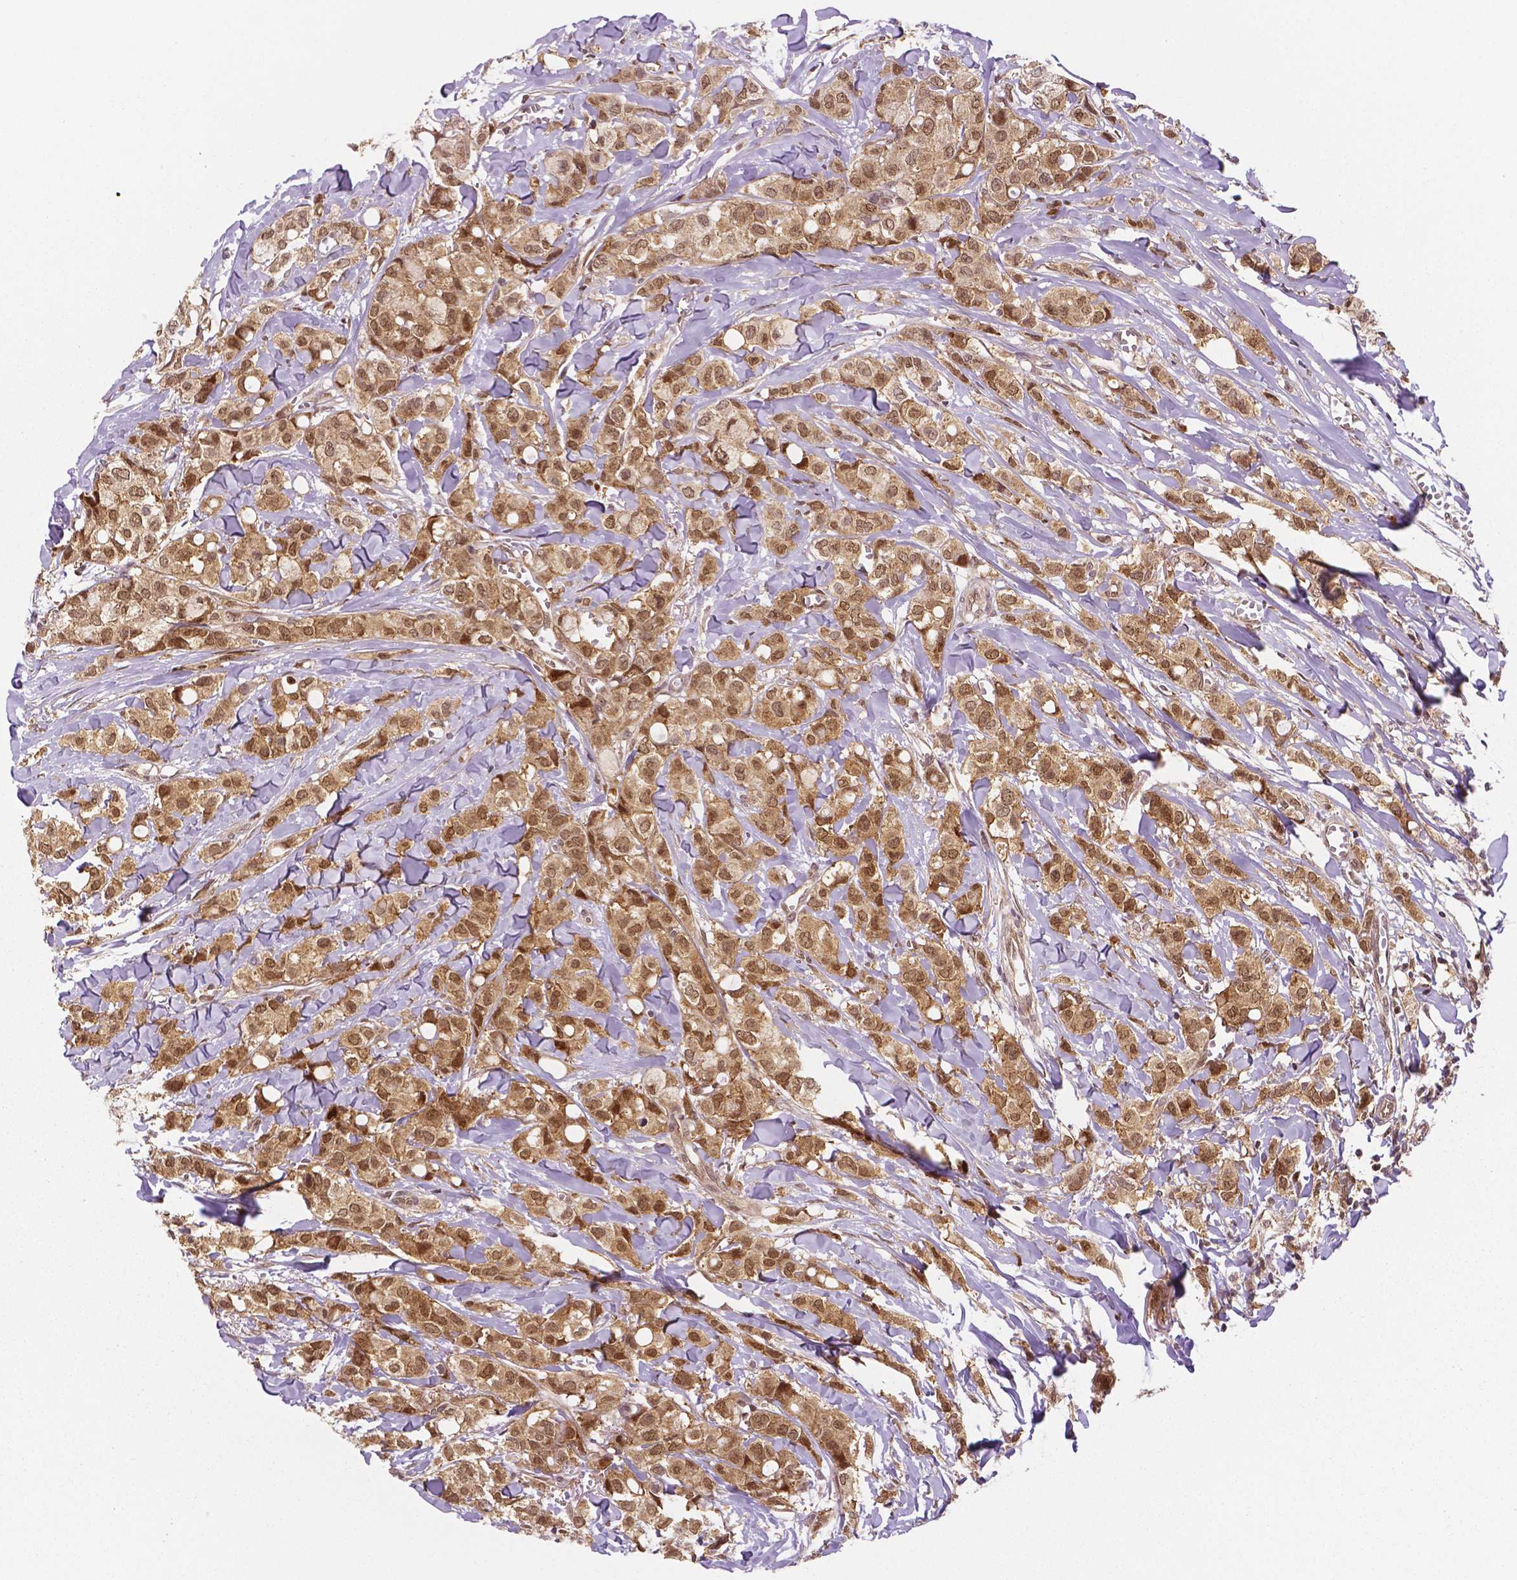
{"staining": {"intensity": "moderate", "quantity": ">75%", "location": "cytoplasmic/membranous,nuclear"}, "tissue": "breast cancer", "cell_type": "Tumor cells", "image_type": "cancer", "snomed": [{"axis": "morphology", "description": "Duct carcinoma"}, {"axis": "topography", "description": "Breast"}], "caption": "Invasive ductal carcinoma (breast) stained with a protein marker shows moderate staining in tumor cells.", "gene": "STAT3", "patient": {"sex": "female", "age": 85}}